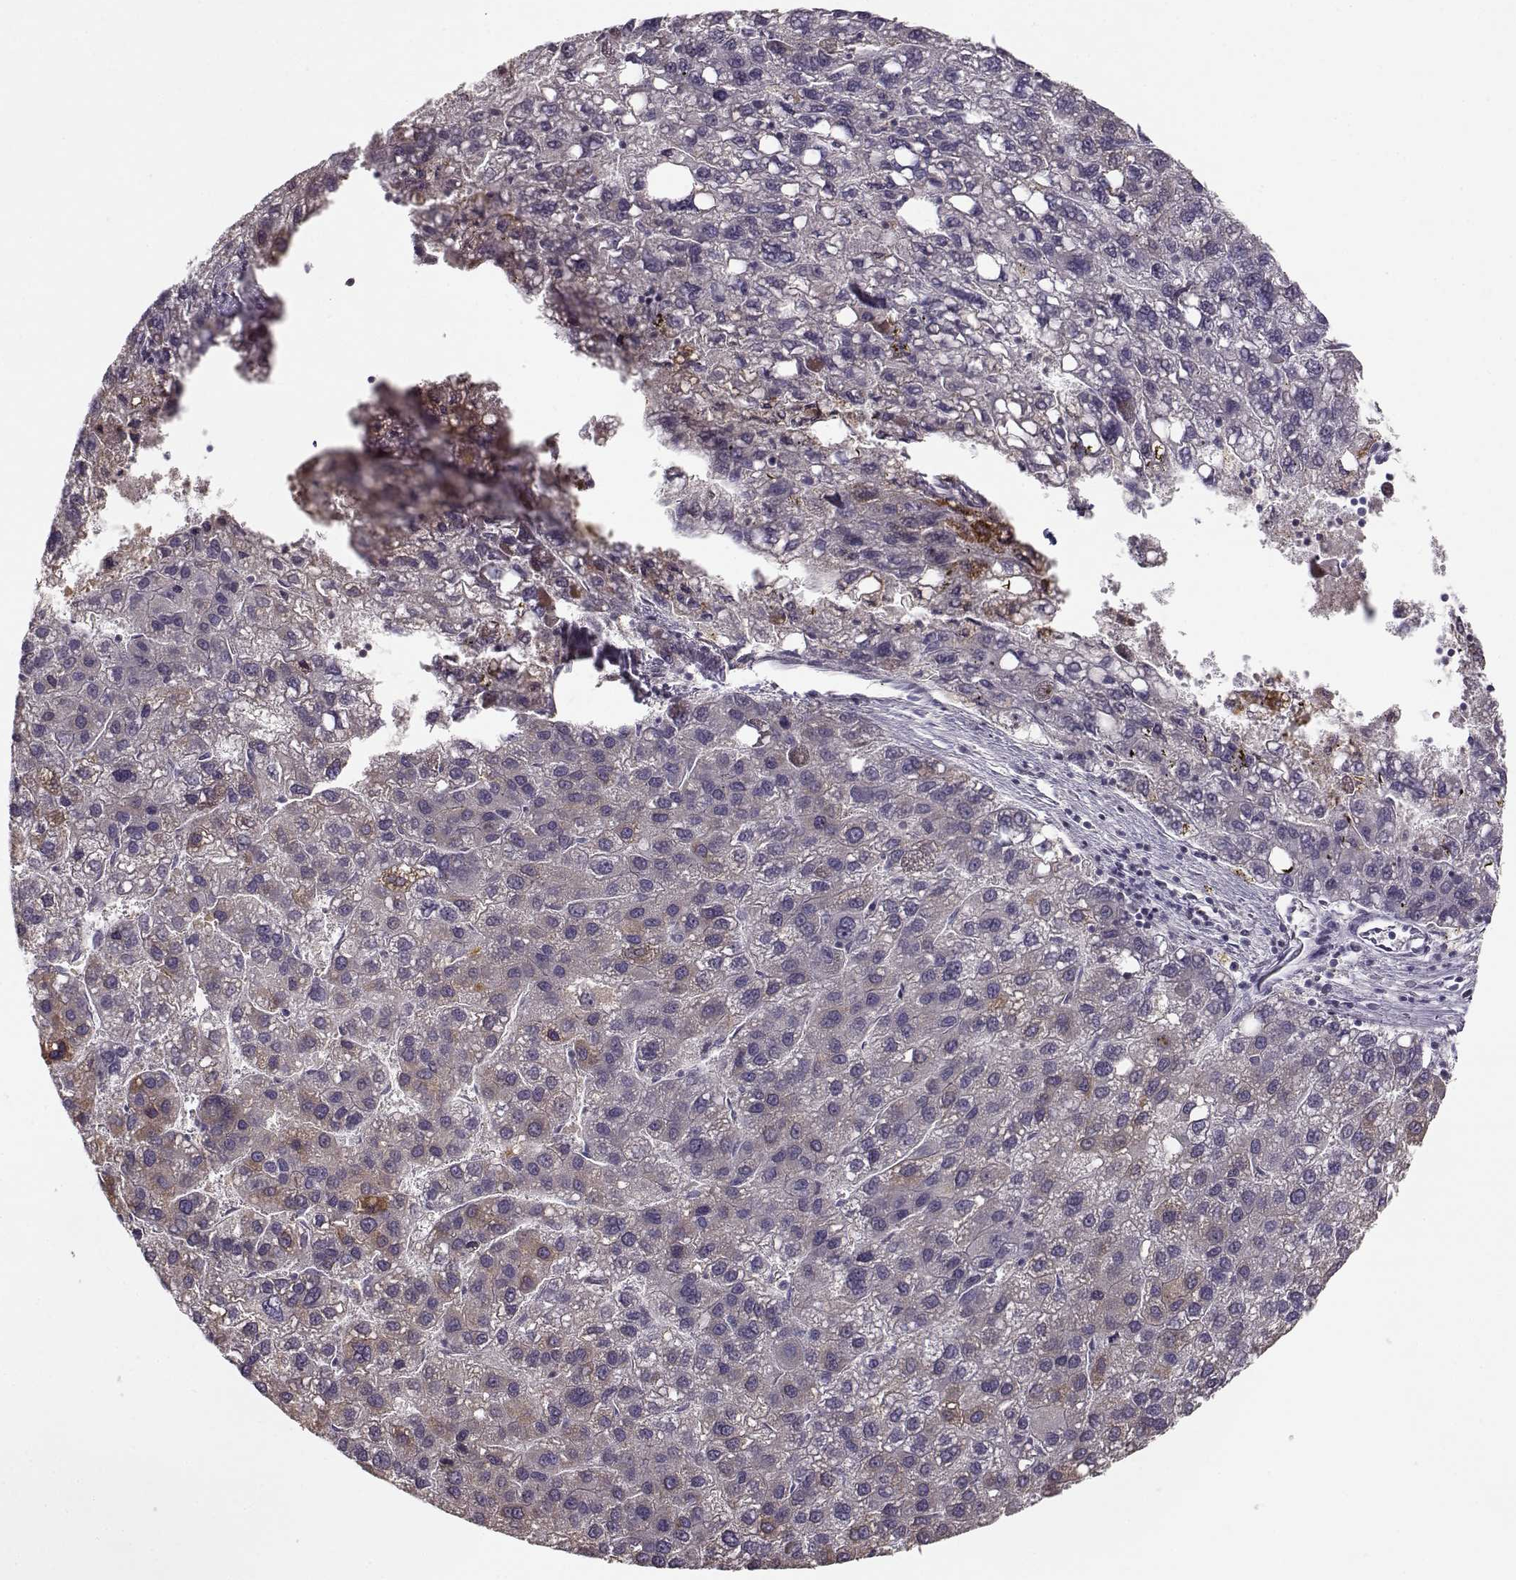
{"staining": {"intensity": "weak", "quantity": "<25%", "location": "cytoplasmic/membranous"}, "tissue": "liver cancer", "cell_type": "Tumor cells", "image_type": "cancer", "snomed": [{"axis": "morphology", "description": "Carcinoma, Hepatocellular, NOS"}, {"axis": "topography", "description": "Liver"}], "caption": "Immunohistochemical staining of liver hepatocellular carcinoma shows no significant staining in tumor cells. (Brightfield microscopy of DAB immunohistochemistry (IHC) at high magnification).", "gene": "UROC1", "patient": {"sex": "female", "age": 82}}